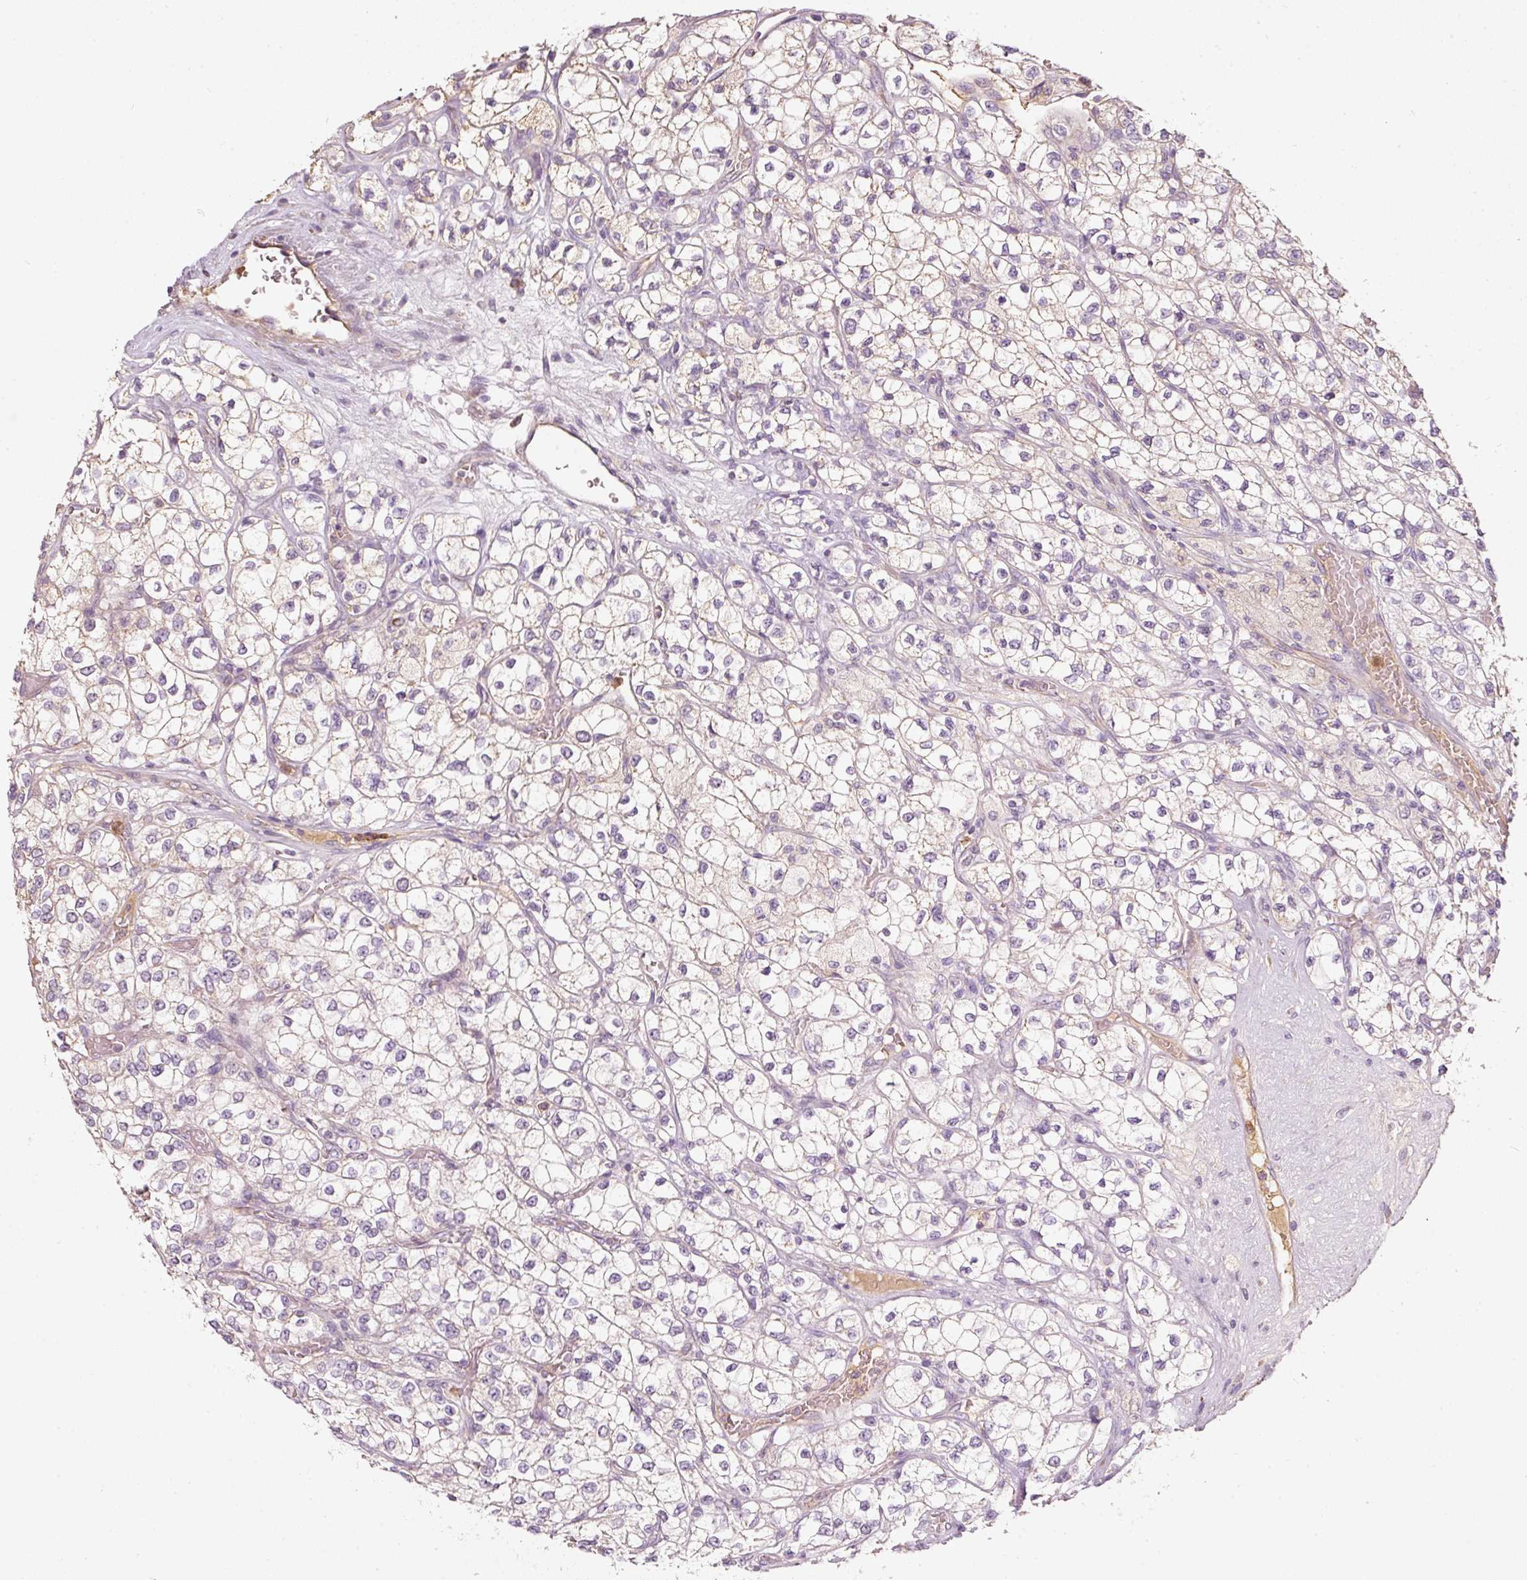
{"staining": {"intensity": "weak", "quantity": "<25%", "location": "cytoplasmic/membranous"}, "tissue": "renal cancer", "cell_type": "Tumor cells", "image_type": "cancer", "snomed": [{"axis": "morphology", "description": "Adenocarcinoma, NOS"}, {"axis": "topography", "description": "Kidney"}], "caption": "Renal cancer was stained to show a protein in brown. There is no significant expression in tumor cells.", "gene": "PSENEN", "patient": {"sex": "male", "age": 80}}